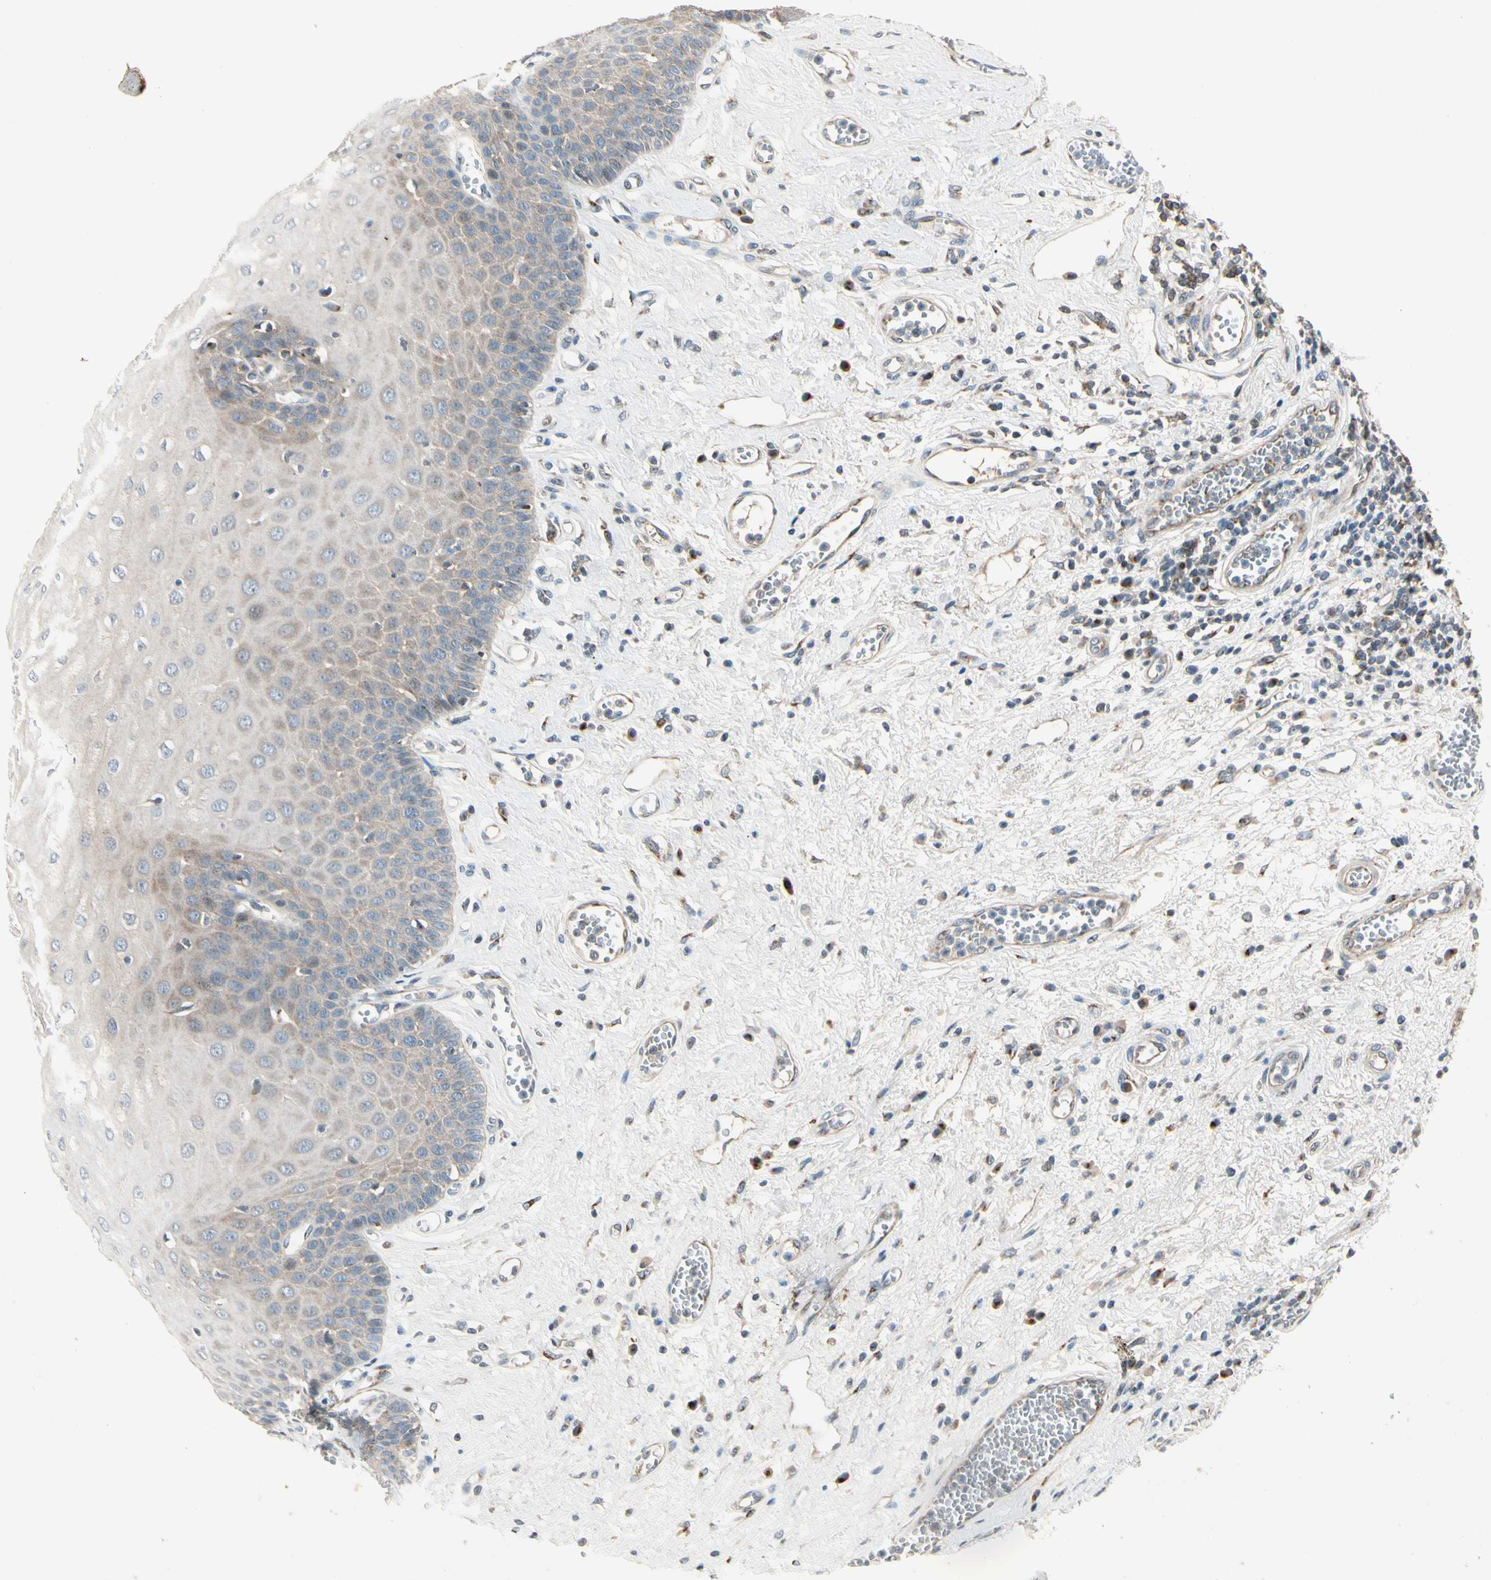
{"staining": {"intensity": "moderate", "quantity": "25%-75%", "location": "cytoplasmic/membranous"}, "tissue": "esophagus", "cell_type": "Squamous epithelial cells", "image_type": "normal", "snomed": [{"axis": "morphology", "description": "Normal tissue, NOS"}, {"axis": "morphology", "description": "Squamous cell carcinoma, NOS"}, {"axis": "topography", "description": "Esophagus"}], "caption": "This image displays IHC staining of unremarkable esophagus, with medium moderate cytoplasmic/membranous staining in about 25%-75% of squamous epithelial cells.", "gene": "ABCA3", "patient": {"sex": "male", "age": 65}}